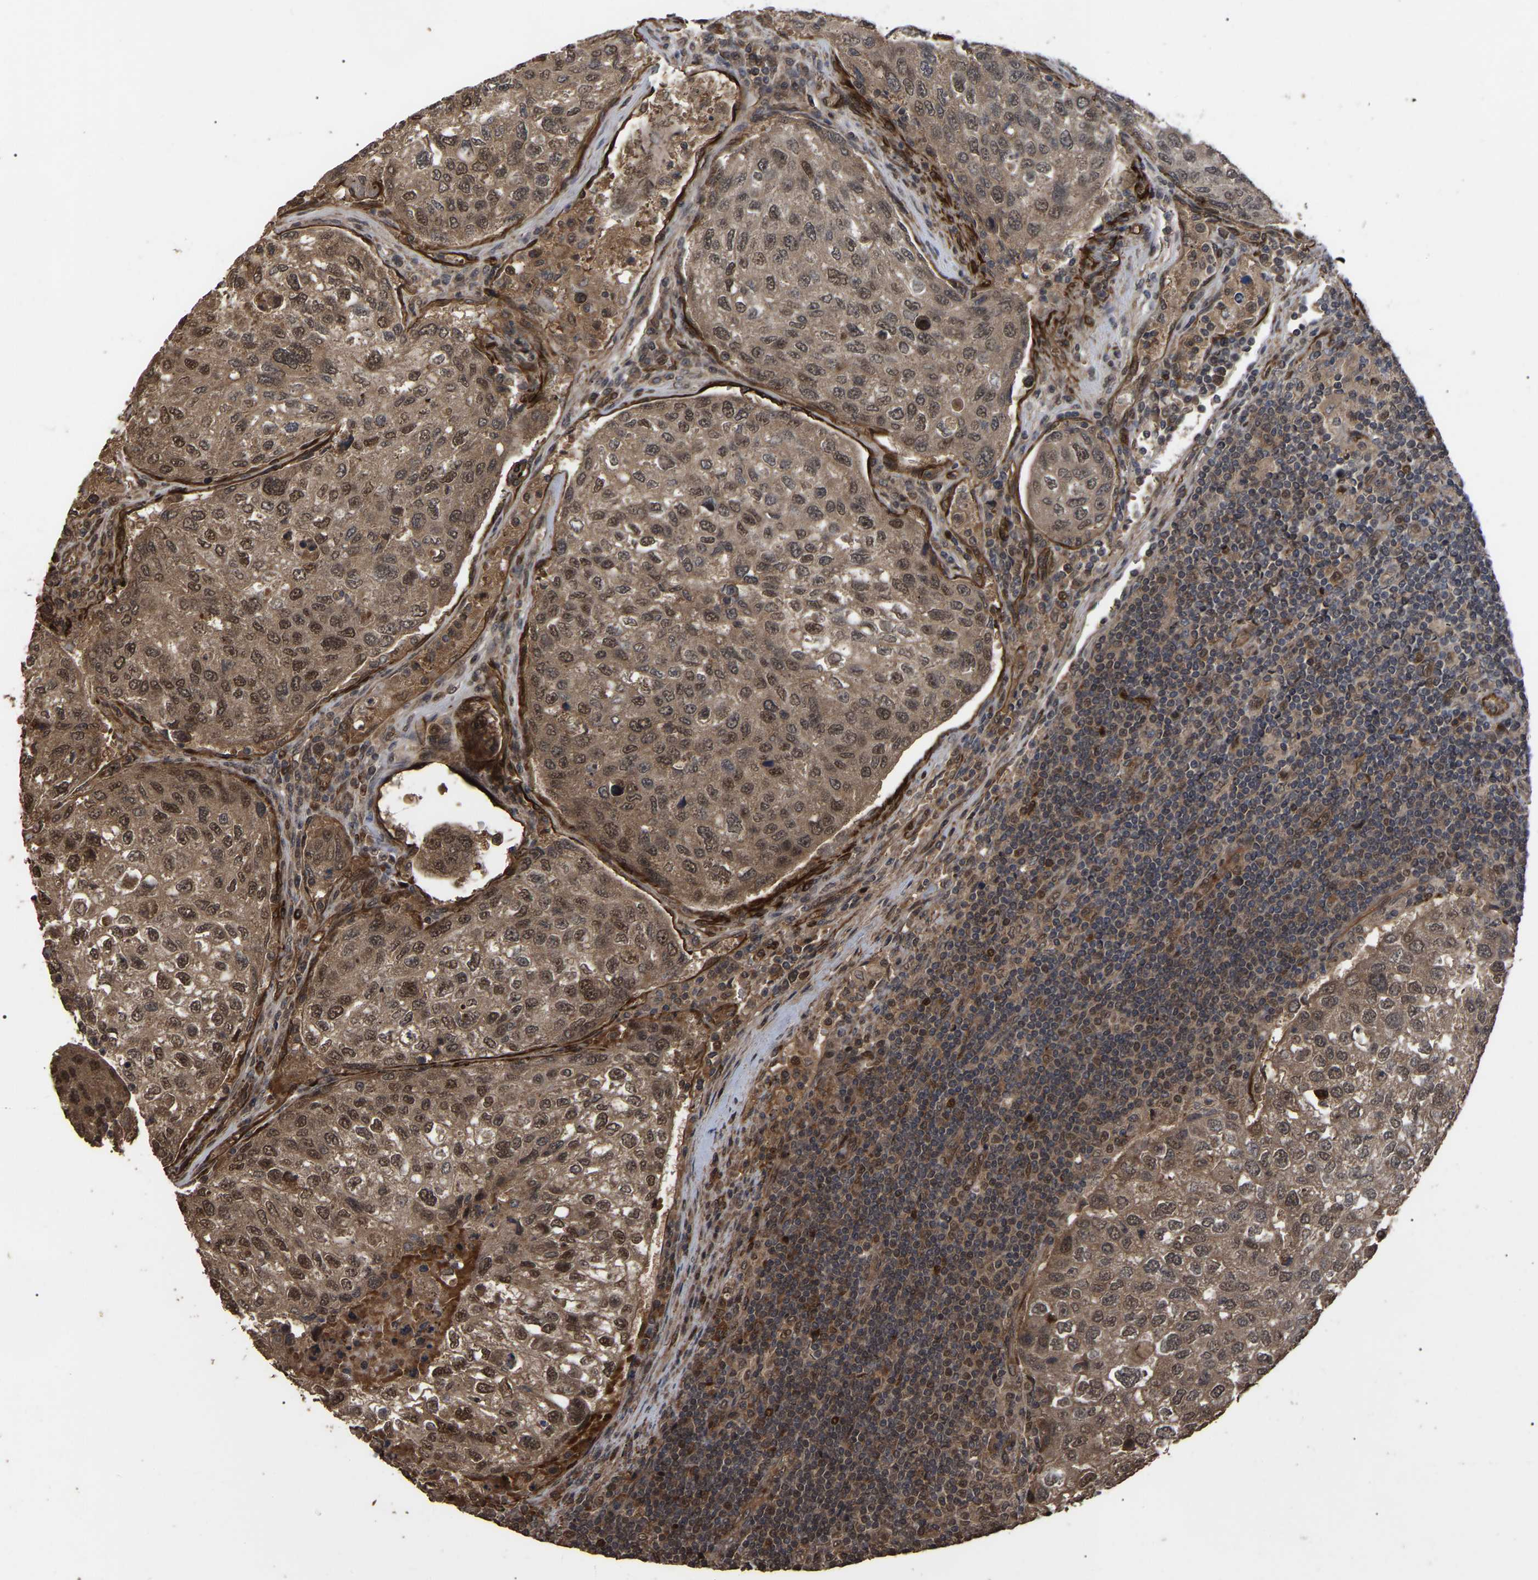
{"staining": {"intensity": "moderate", "quantity": ">75%", "location": "cytoplasmic/membranous,nuclear"}, "tissue": "urothelial cancer", "cell_type": "Tumor cells", "image_type": "cancer", "snomed": [{"axis": "morphology", "description": "Urothelial carcinoma, High grade"}, {"axis": "topography", "description": "Lymph node"}, {"axis": "topography", "description": "Urinary bladder"}], "caption": "Moderate cytoplasmic/membranous and nuclear protein positivity is identified in about >75% of tumor cells in urothelial cancer.", "gene": "FAM161B", "patient": {"sex": "male", "age": 51}}